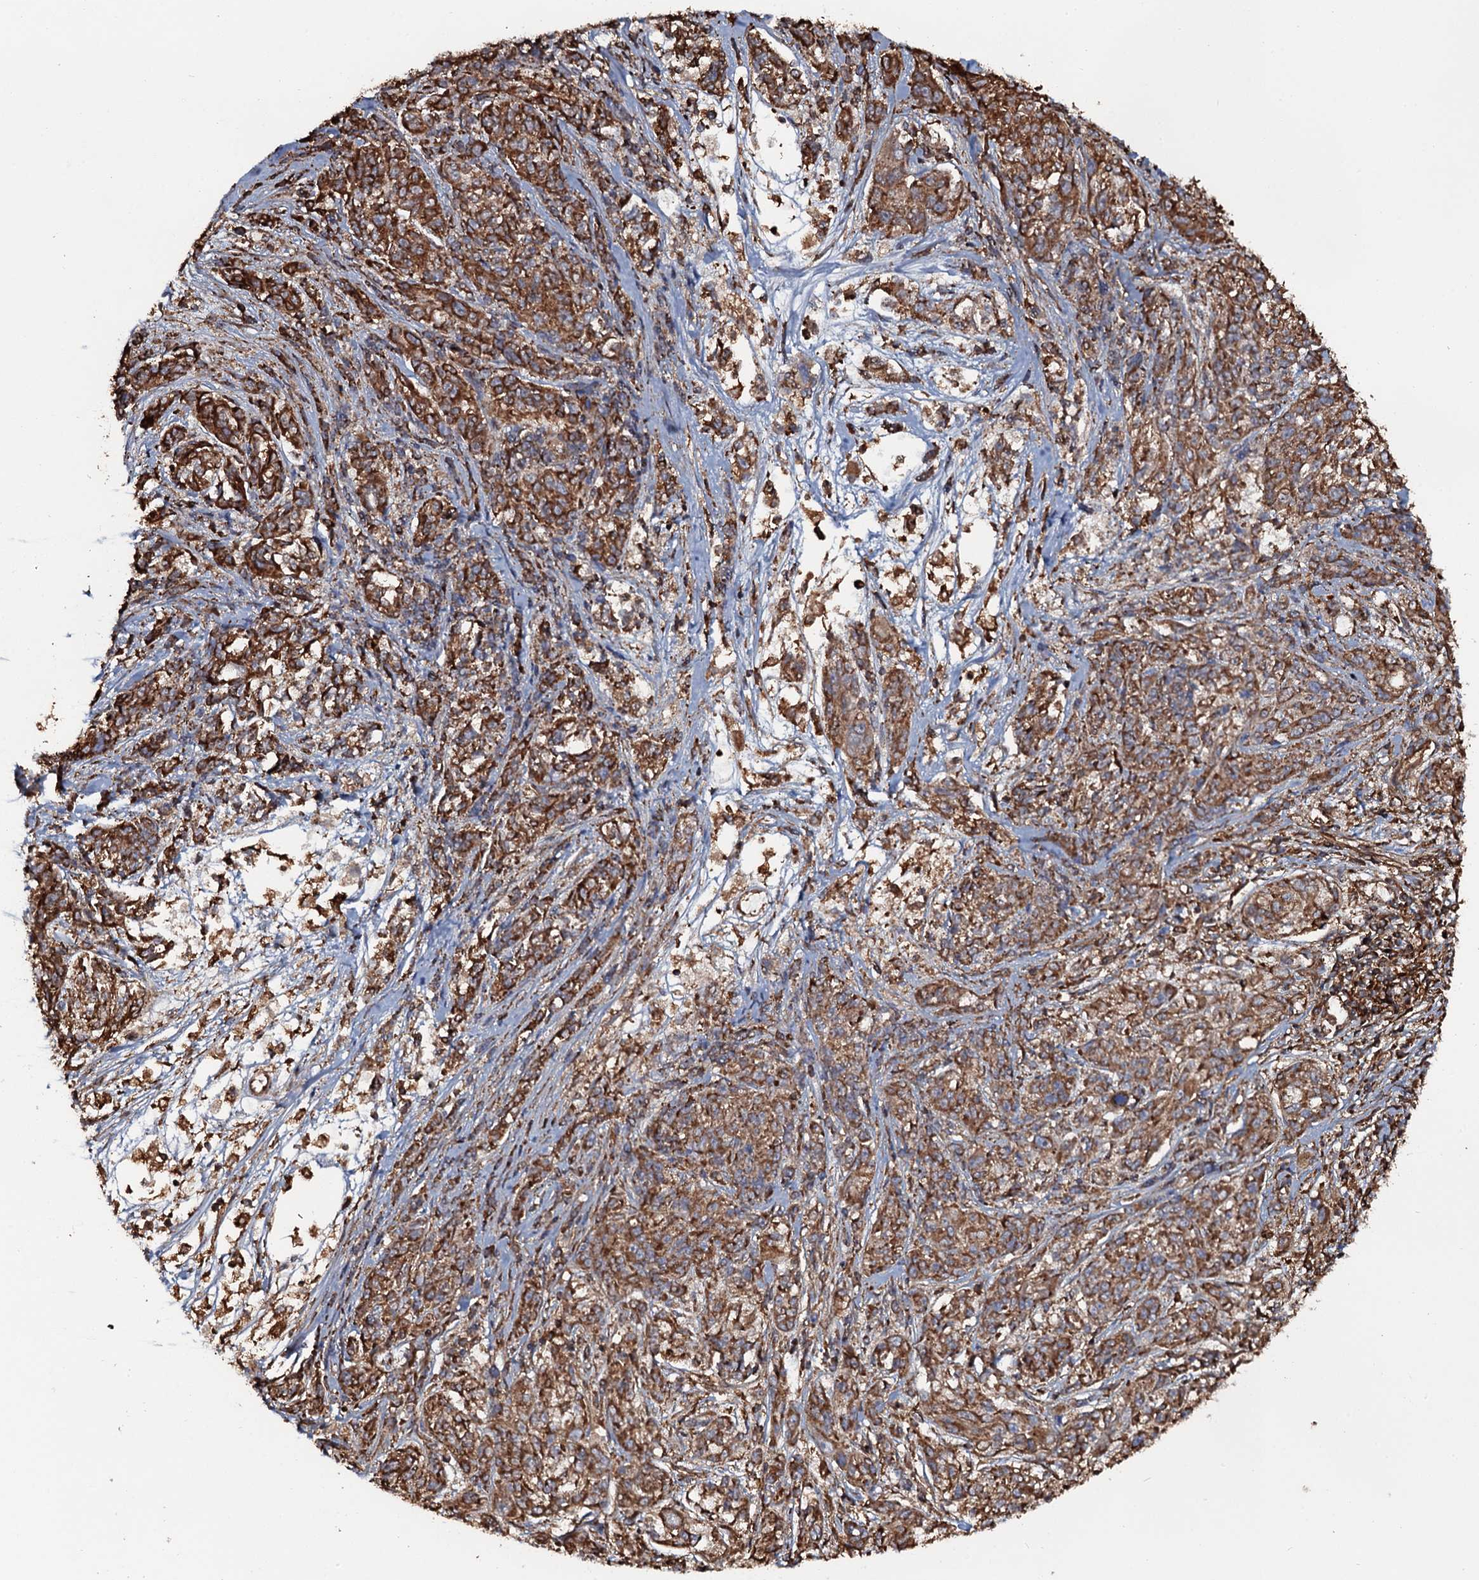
{"staining": {"intensity": "strong", "quantity": ">75%", "location": "cytoplasmic/membranous"}, "tissue": "melanoma", "cell_type": "Tumor cells", "image_type": "cancer", "snomed": [{"axis": "morphology", "description": "Malignant melanoma, NOS"}, {"axis": "topography", "description": "Skin"}], "caption": "This image exhibits malignant melanoma stained with IHC to label a protein in brown. The cytoplasmic/membranous of tumor cells show strong positivity for the protein. Nuclei are counter-stained blue.", "gene": "VWA8", "patient": {"sex": "male", "age": 53}}